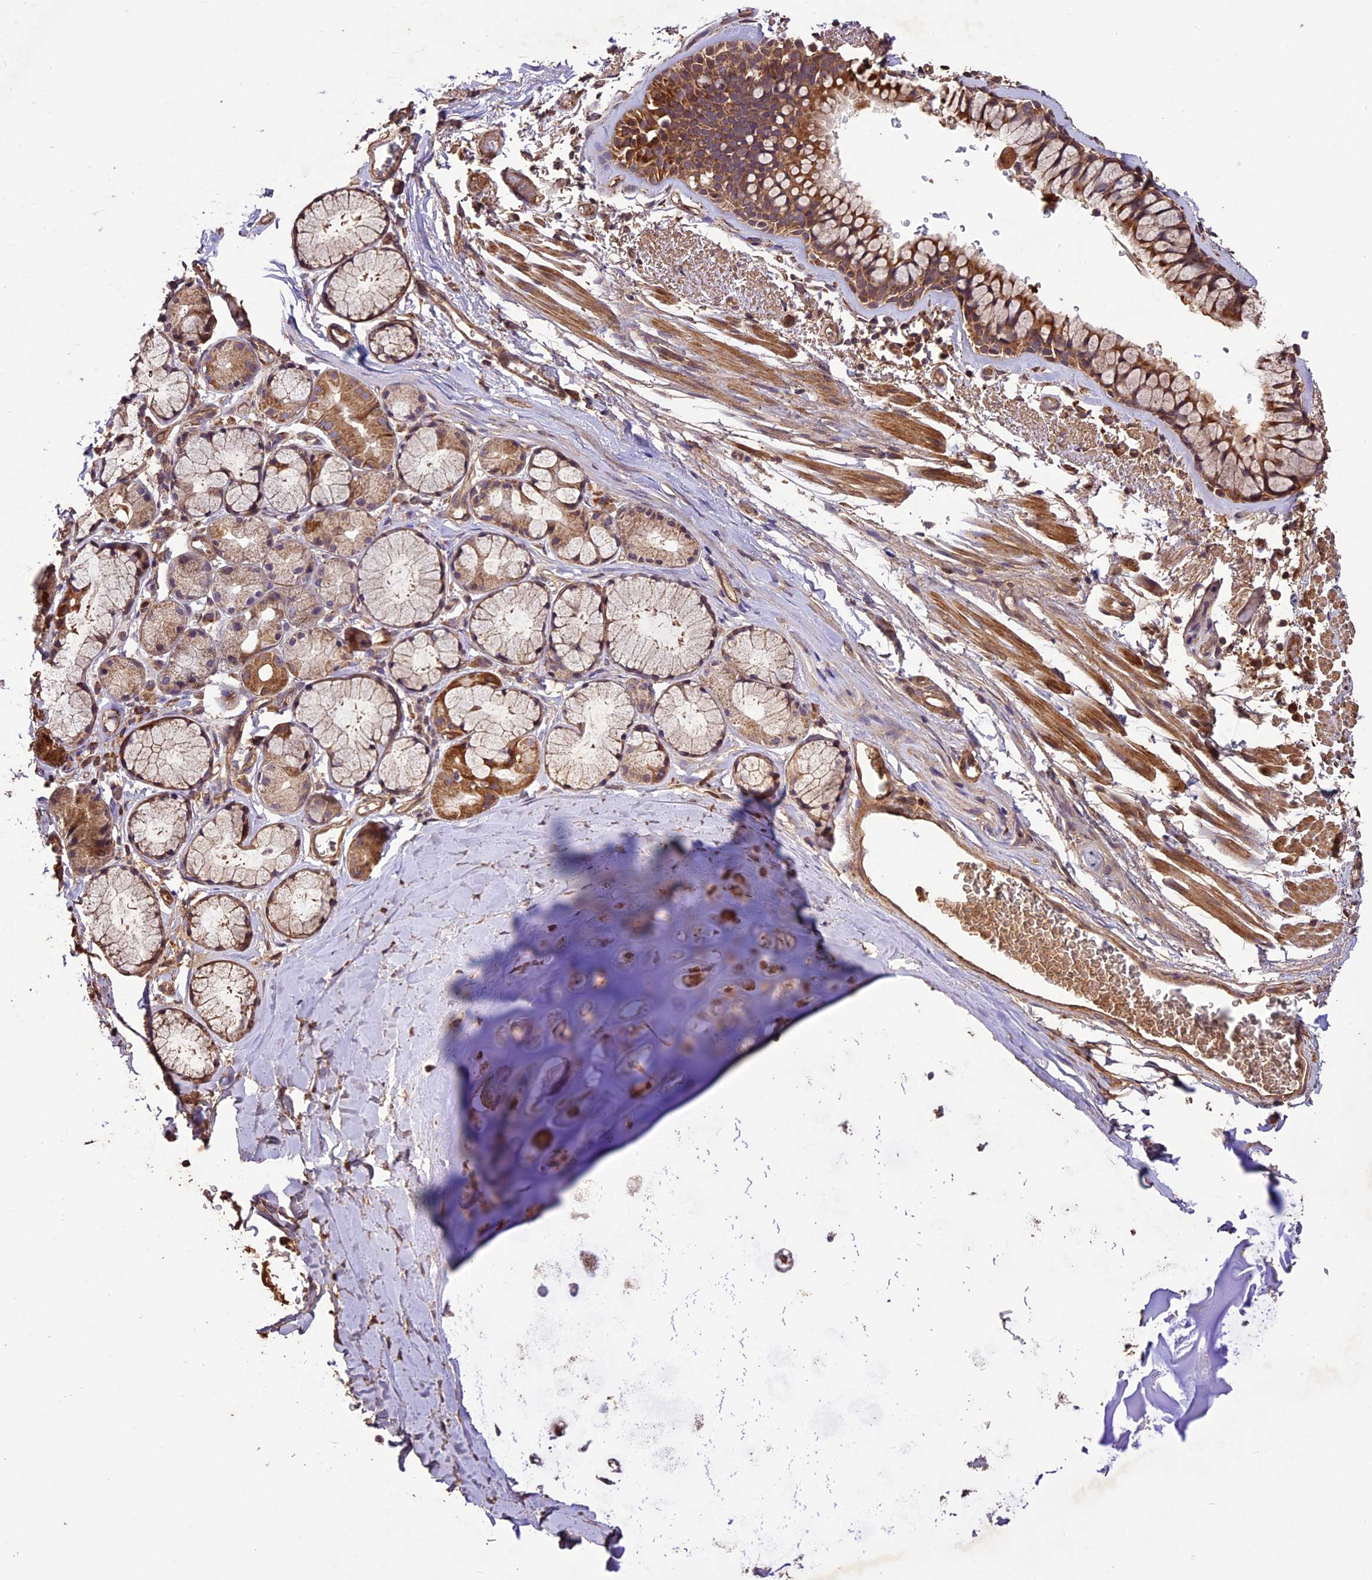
{"staining": {"intensity": "moderate", "quantity": ">75%", "location": "cytoplasmic/membranous"}, "tissue": "bronchus", "cell_type": "Respiratory epithelial cells", "image_type": "normal", "snomed": [{"axis": "morphology", "description": "Normal tissue, NOS"}, {"axis": "topography", "description": "Bronchus"}], "caption": "Immunohistochemistry of normal human bronchus shows medium levels of moderate cytoplasmic/membranous positivity in approximately >75% of respiratory epithelial cells. (Stains: DAB (3,3'-diaminobenzidine) in brown, nuclei in blue, Microscopy: brightfield microscopy at high magnification).", "gene": "CRLF1", "patient": {"sex": "male", "age": 65}}